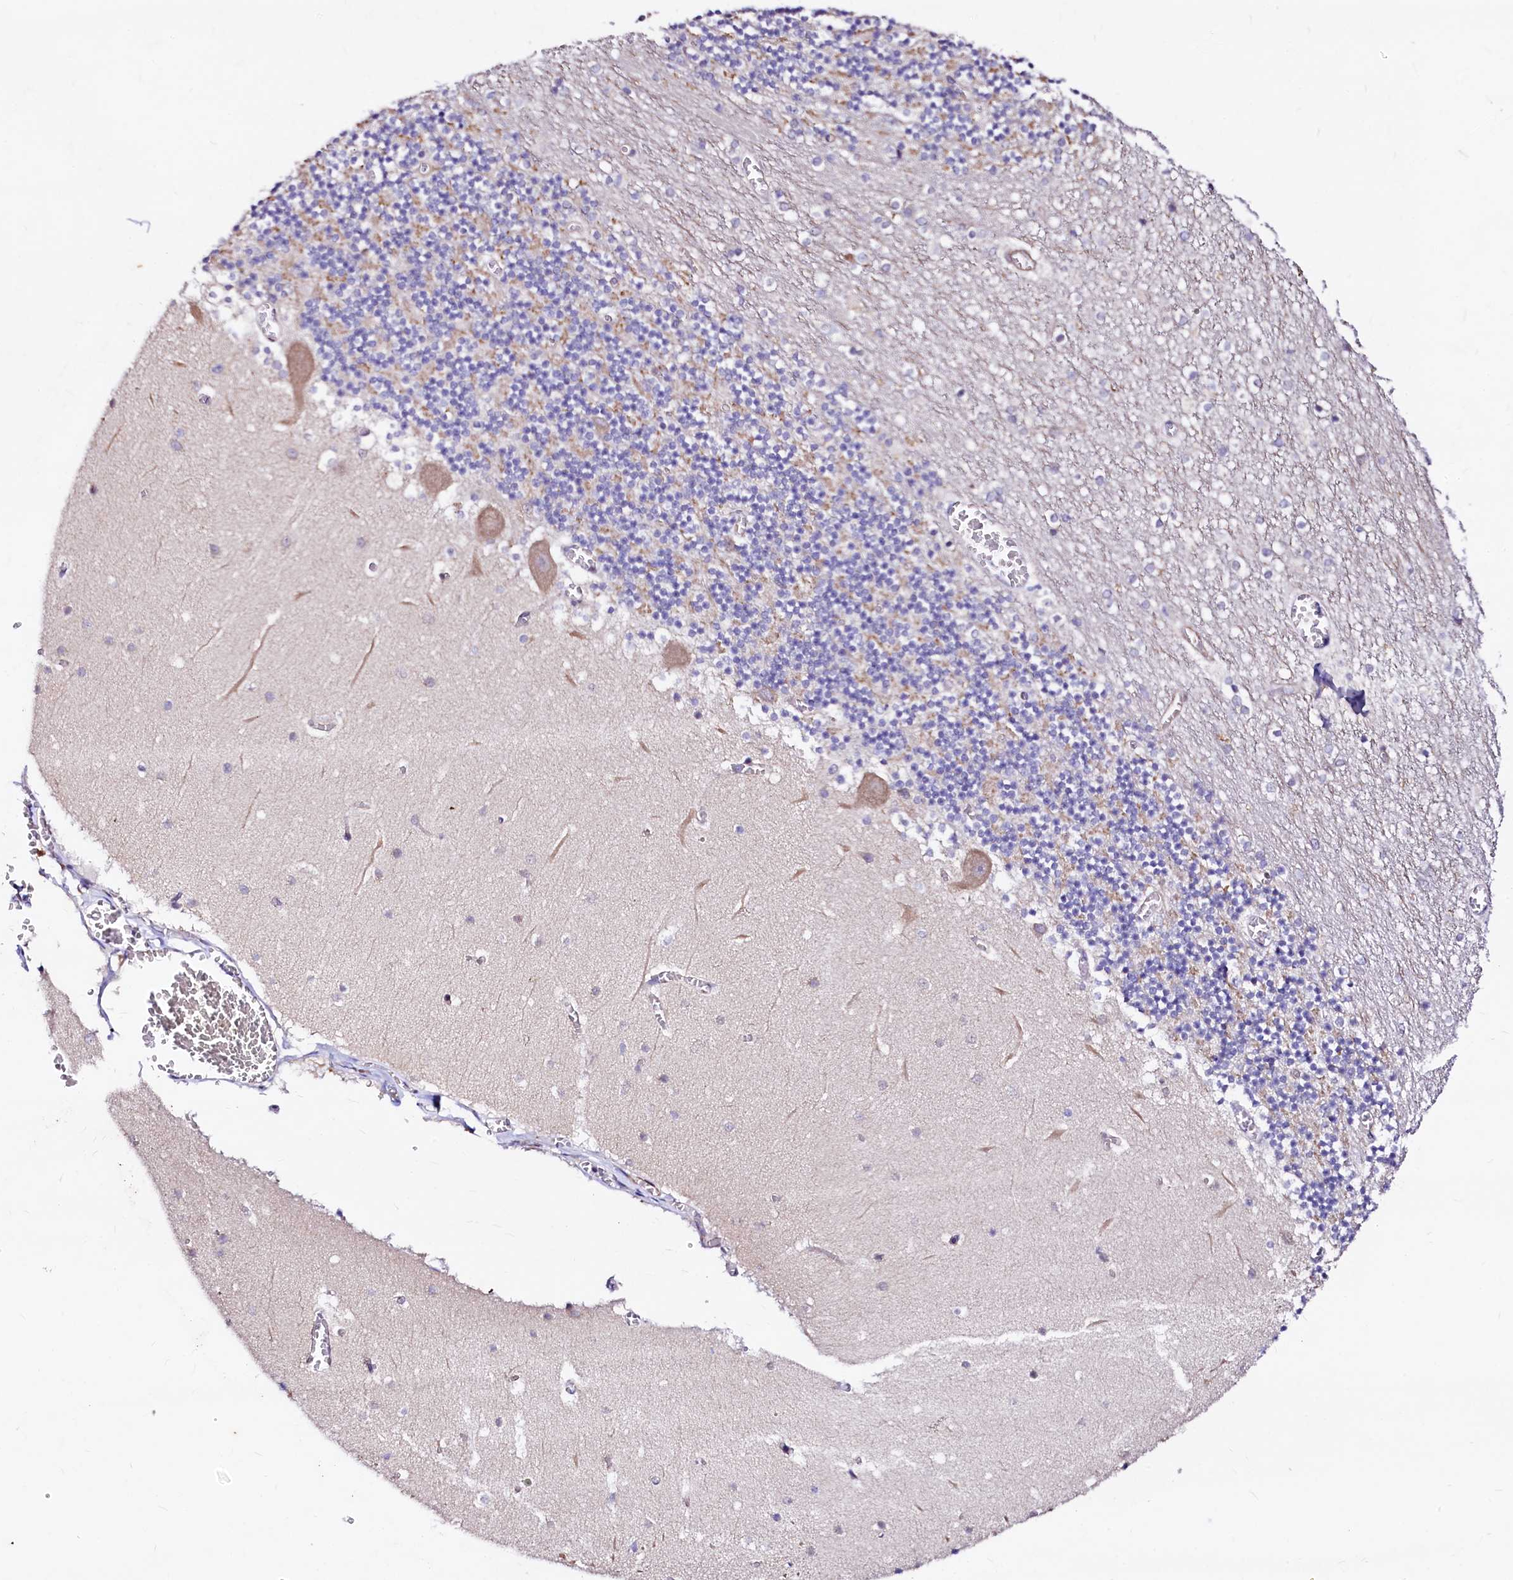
{"staining": {"intensity": "negative", "quantity": "none", "location": "none"}, "tissue": "cerebellum", "cell_type": "Cells in granular layer", "image_type": "normal", "snomed": [{"axis": "morphology", "description": "Normal tissue, NOS"}, {"axis": "topography", "description": "Cerebellum"}], "caption": "Immunohistochemical staining of unremarkable cerebellum demonstrates no significant staining in cells in granular layer.", "gene": "GPR176", "patient": {"sex": "female", "age": 28}}